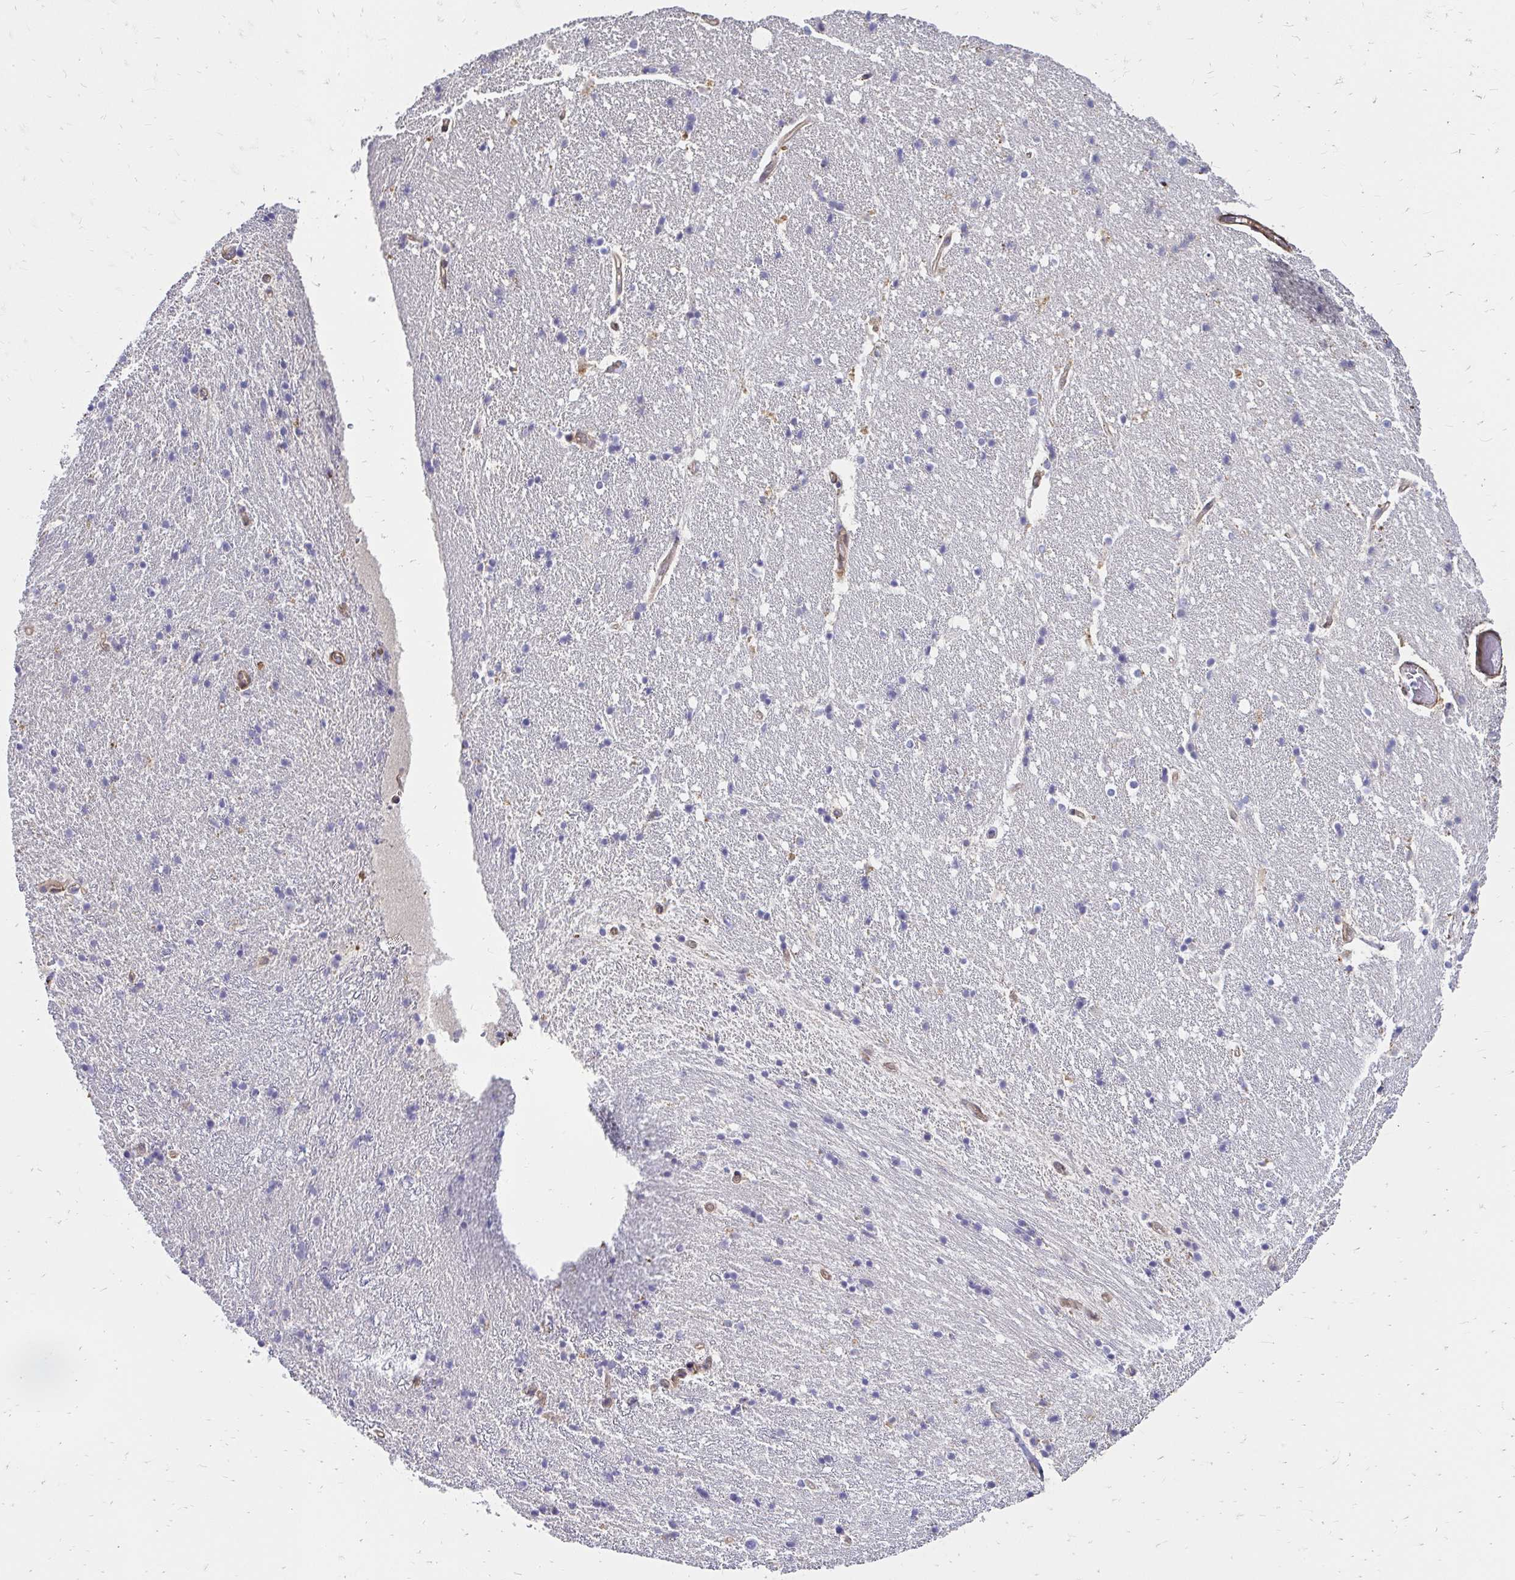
{"staining": {"intensity": "negative", "quantity": "none", "location": "none"}, "tissue": "hippocampus", "cell_type": "Glial cells", "image_type": "normal", "snomed": [{"axis": "morphology", "description": "Normal tissue, NOS"}, {"axis": "topography", "description": "Hippocampus"}], "caption": "DAB immunohistochemical staining of benign hippocampus exhibits no significant expression in glial cells. Brightfield microscopy of immunohistochemistry (IHC) stained with DAB (3,3'-diaminobenzidine) (brown) and hematoxylin (blue), captured at high magnification.", "gene": "YAP1", "patient": {"sex": "male", "age": 63}}